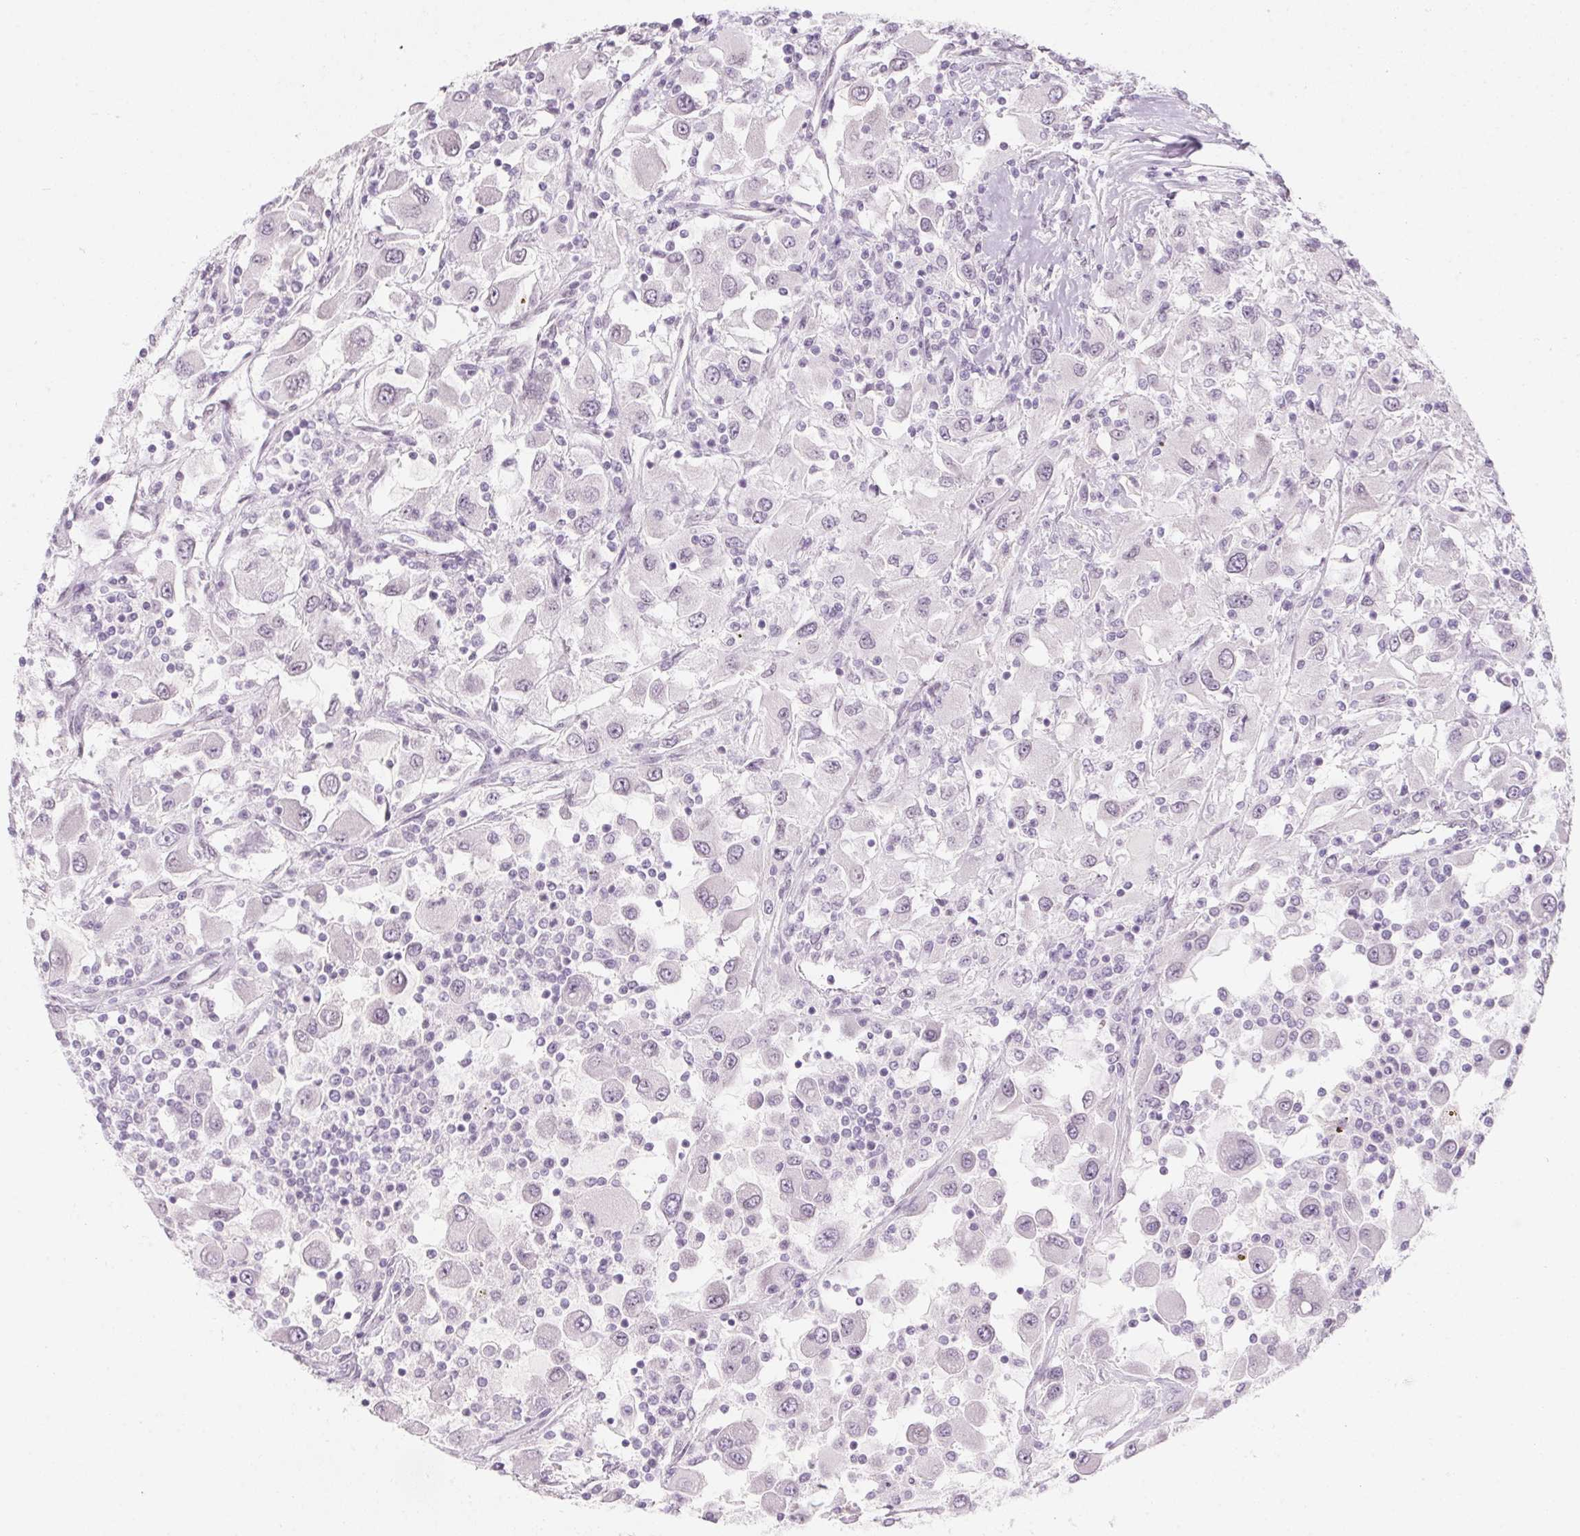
{"staining": {"intensity": "negative", "quantity": "none", "location": "none"}, "tissue": "renal cancer", "cell_type": "Tumor cells", "image_type": "cancer", "snomed": [{"axis": "morphology", "description": "Adenocarcinoma, NOS"}, {"axis": "topography", "description": "Kidney"}], "caption": "There is no significant expression in tumor cells of renal cancer.", "gene": "KCNQ2", "patient": {"sex": "female", "age": 67}}